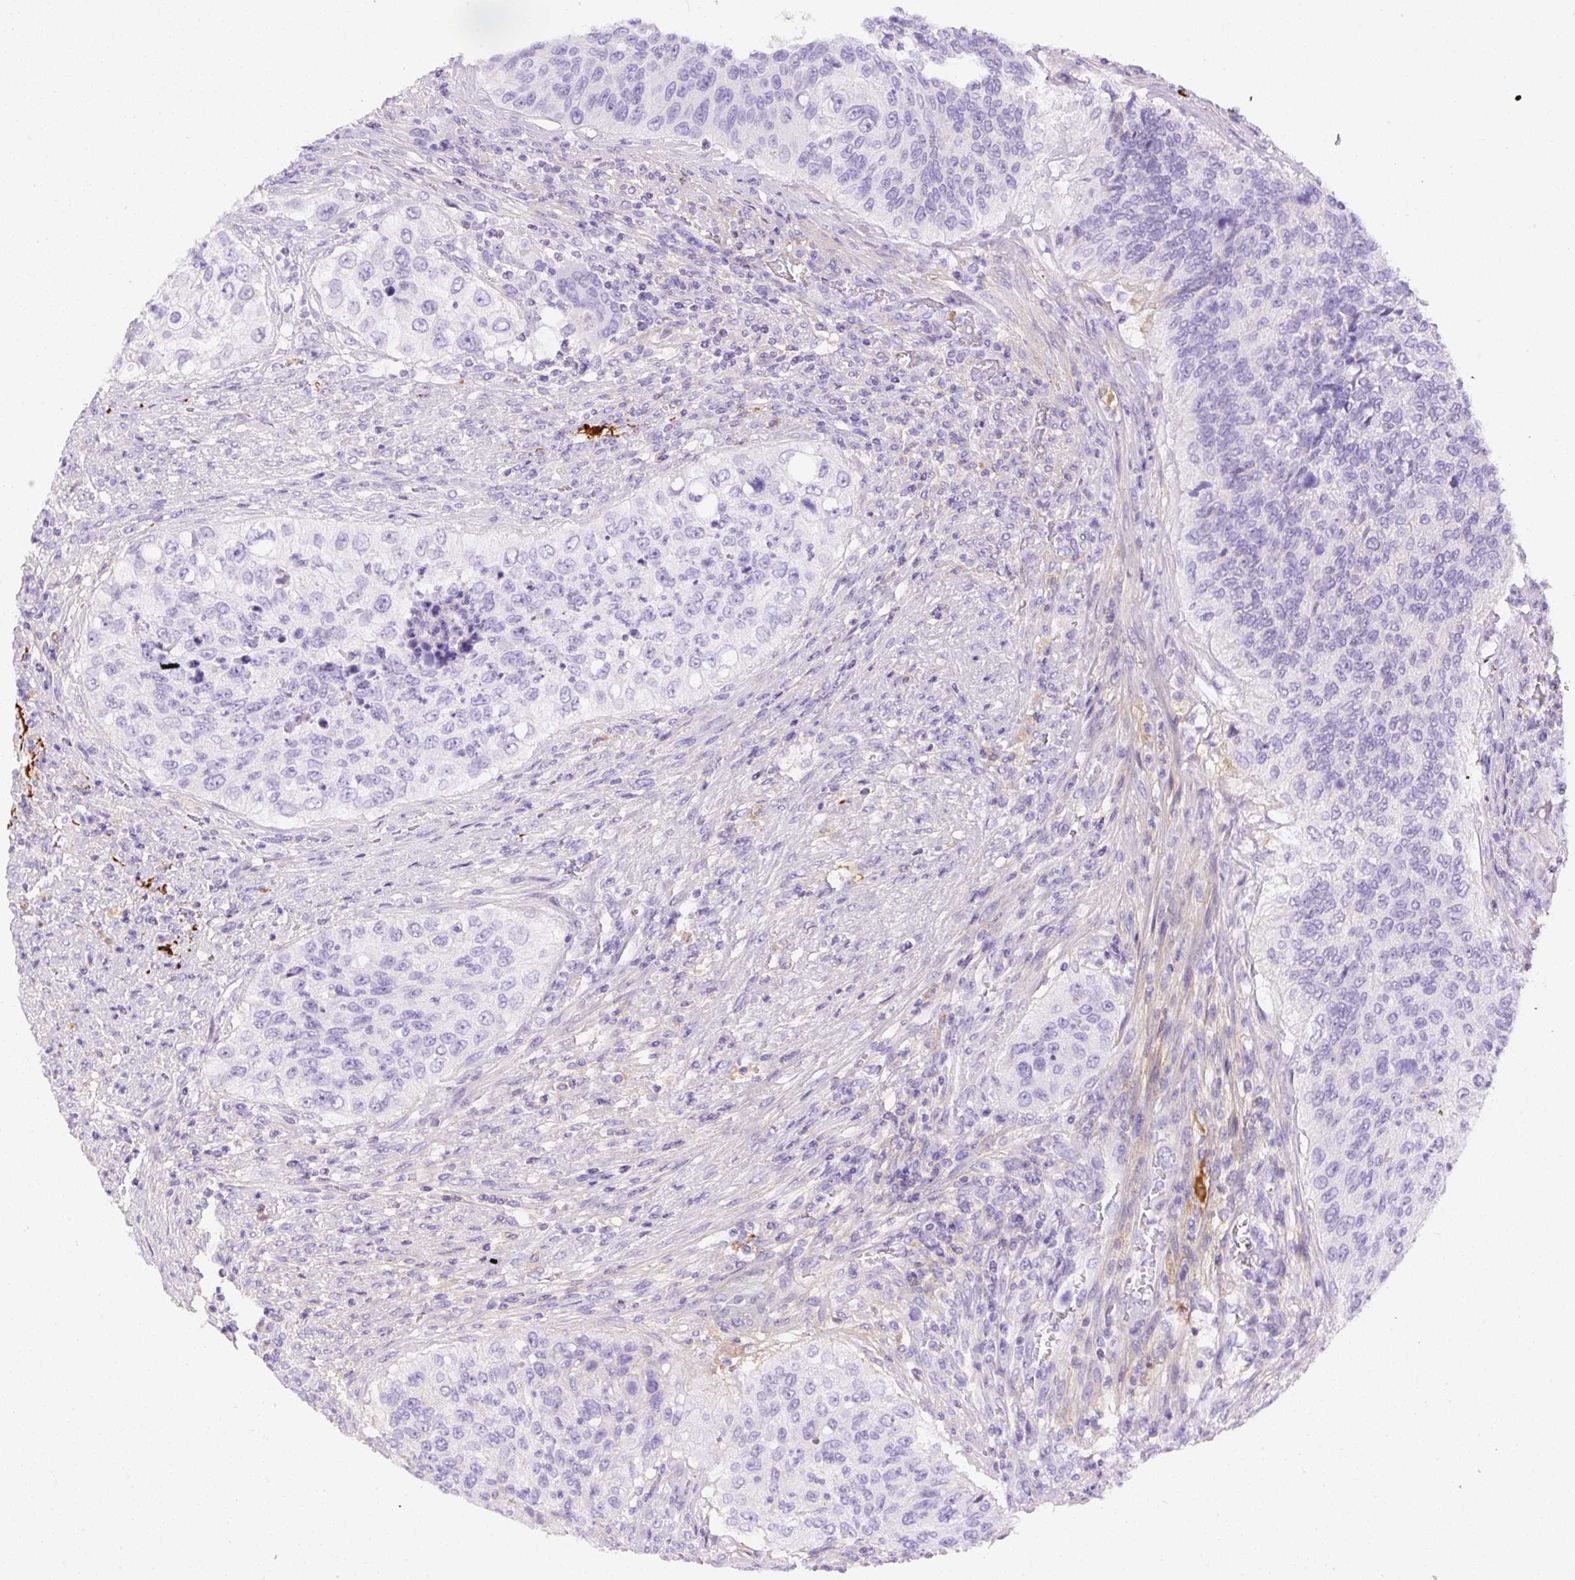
{"staining": {"intensity": "negative", "quantity": "none", "location": "none"}, "tissue": "urothelial cancer", "cell_type": "Tumor cells", "image_type": "cancer", "snomed": [{"axis": "morphology", "description": "Urothelial carcinoma, High grade"}, {"axis": "topography", "description": "Urinary bladder"}], "caption": "Protein analysis of urothelial carcinoma (high-grade) demonstrates no significant positivity in tumor cells.", "gene": "APCS", "patient": {"sex": "female", "age": 60}}